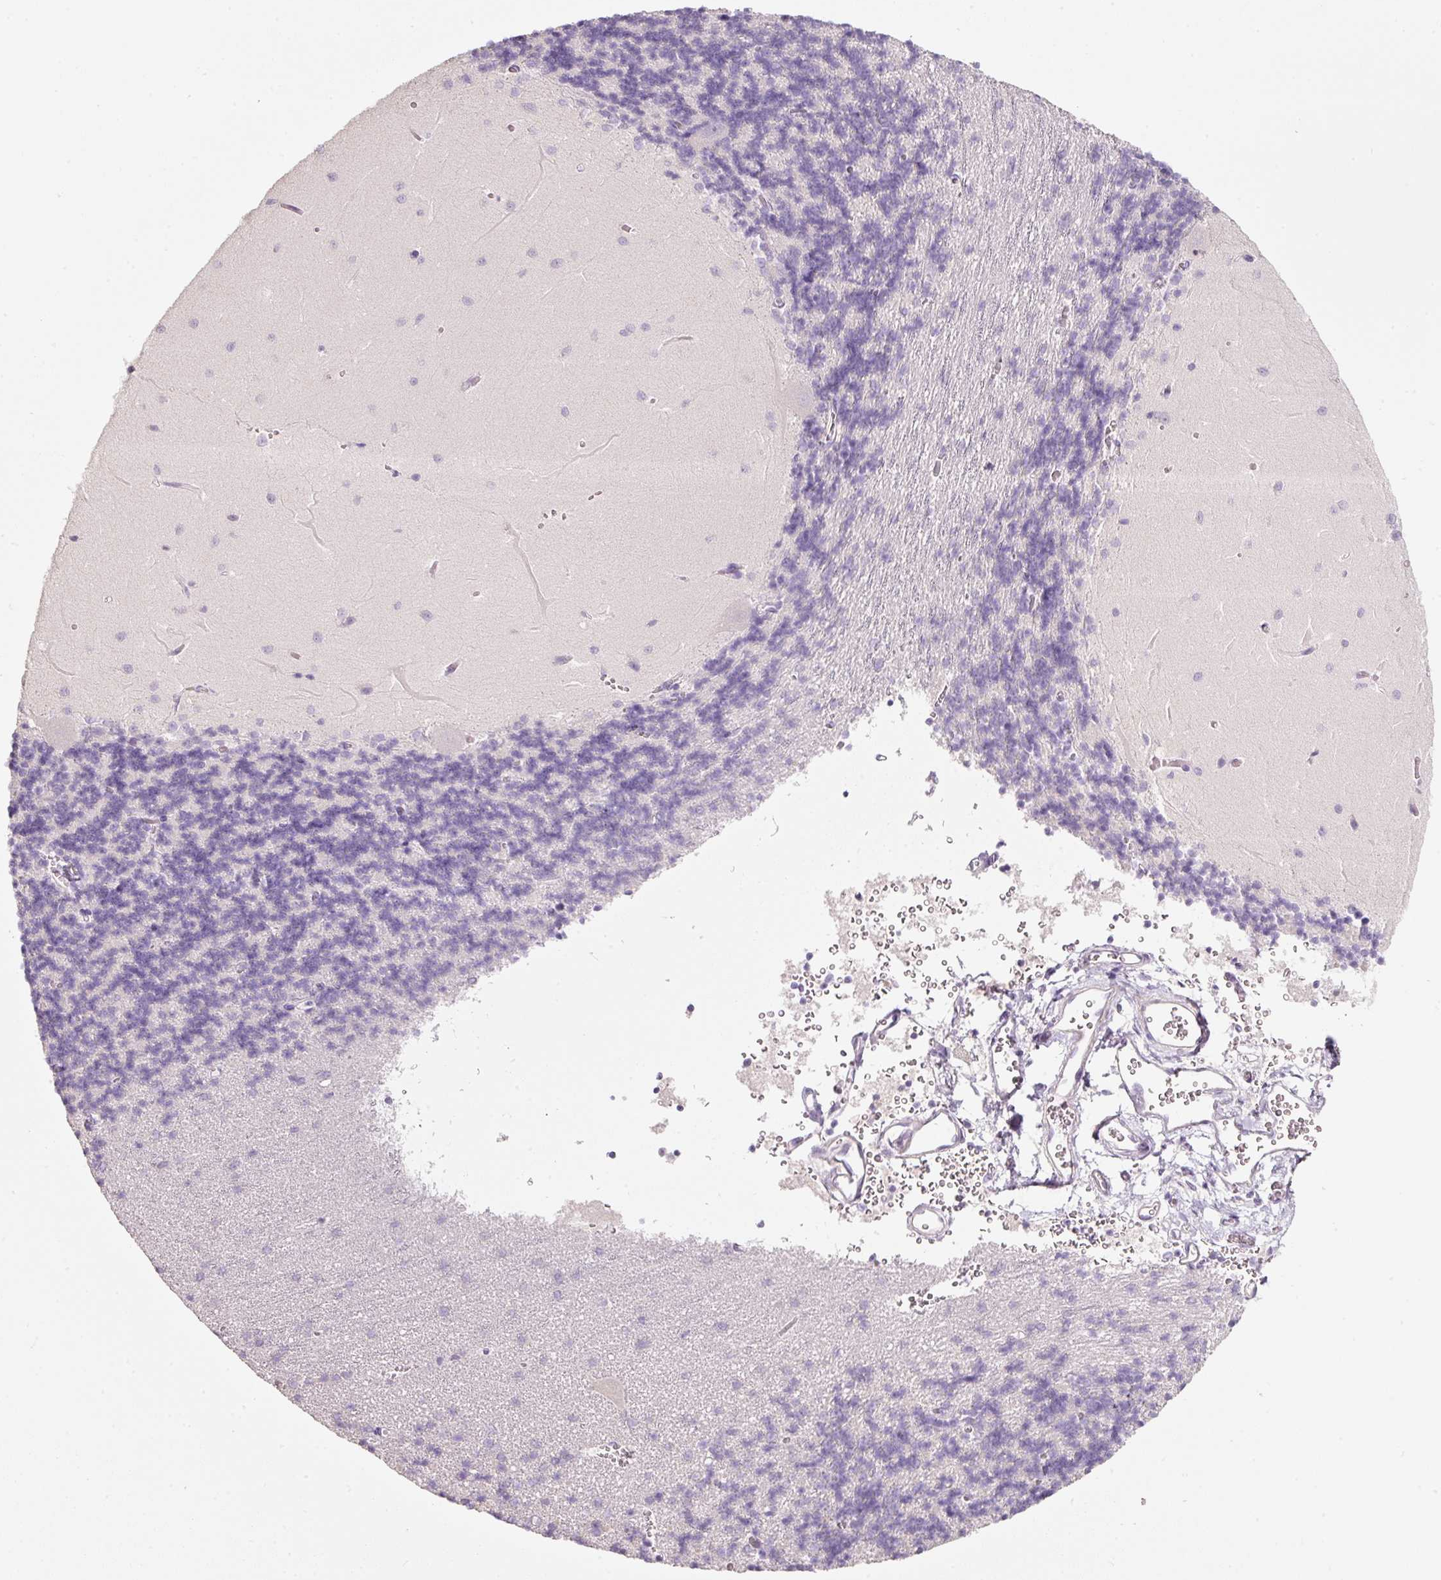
{"staining": {"intensity": "negative", "quantity": "none", "location": "none"}, "tissue": "cerebellum", "cell_type": "Cells in granular layer", "image_type": "normal", "snomed": [{"axis": "morphology", "description": "Normal tissue, NOS"}, {"axis": "topography", "description": "Cerebellum"}], "caption": "Cerebellum stained for a protein using immunohistochemistry reveals no positivity cells in granular layer.", "gene": "PDXDC1", "patient": {"sex": "male", "age": 37}}